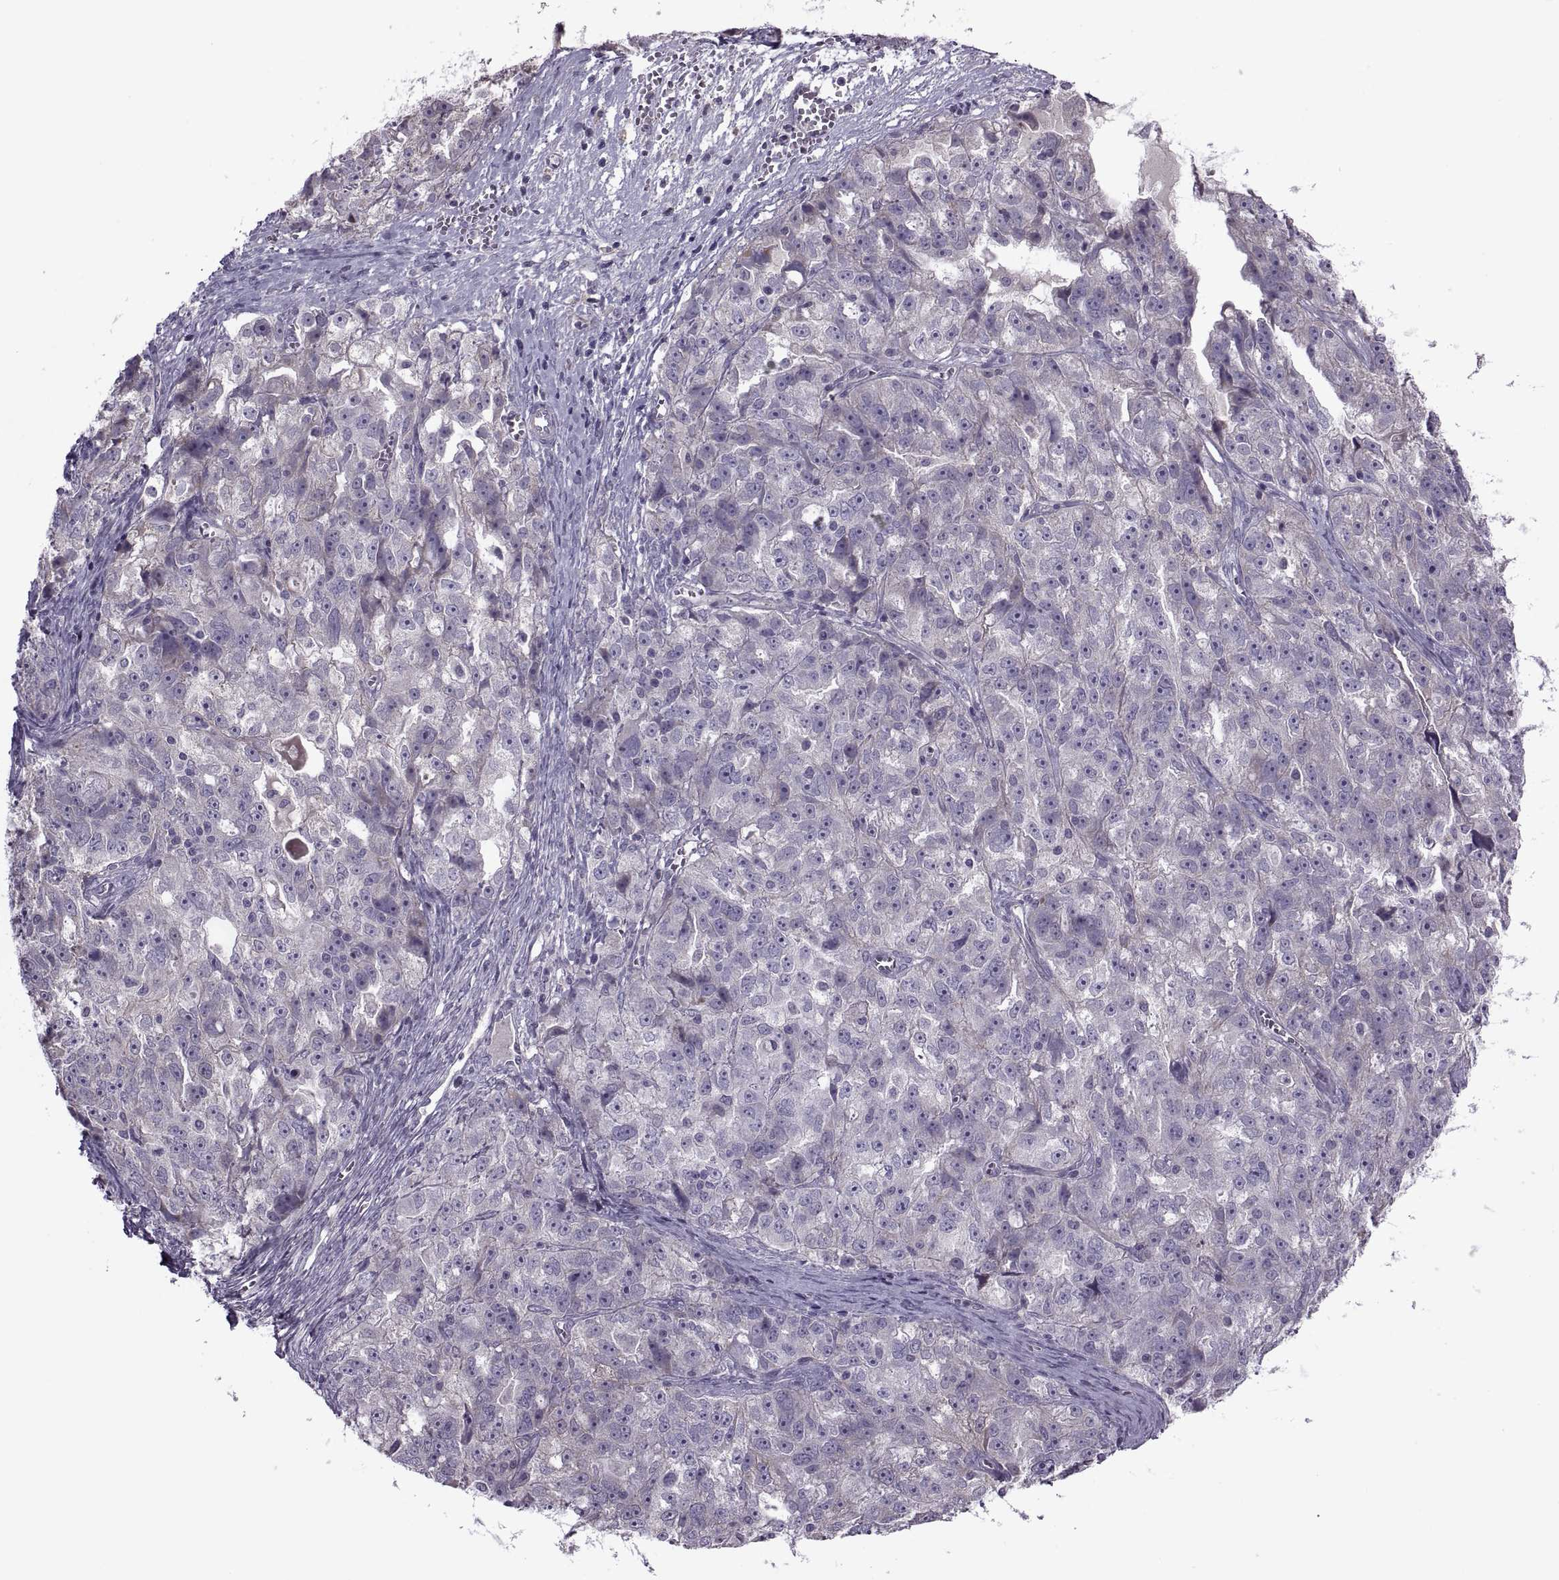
{"staining": {"intensity": "negative", "quantity": "none", "location": "none"}, "tissue": "ovarian cancer", "cell_type": "Tumor cells", "image_type": "cancer", "snomed": [{"axis": "morphology", "description": "Cystadenocarcinoma, serous, NOS"}, {"axis": "topography", "description": "Ovary"}], "caption": "Immunohistochemistry histopathology image of ovarian serous cystadenocarcinoma stained for a protein (brown), which demonstrates no expression in tumor cells.", "gene": "ODF3", "patient": {"sex": "female", "age": 51}}